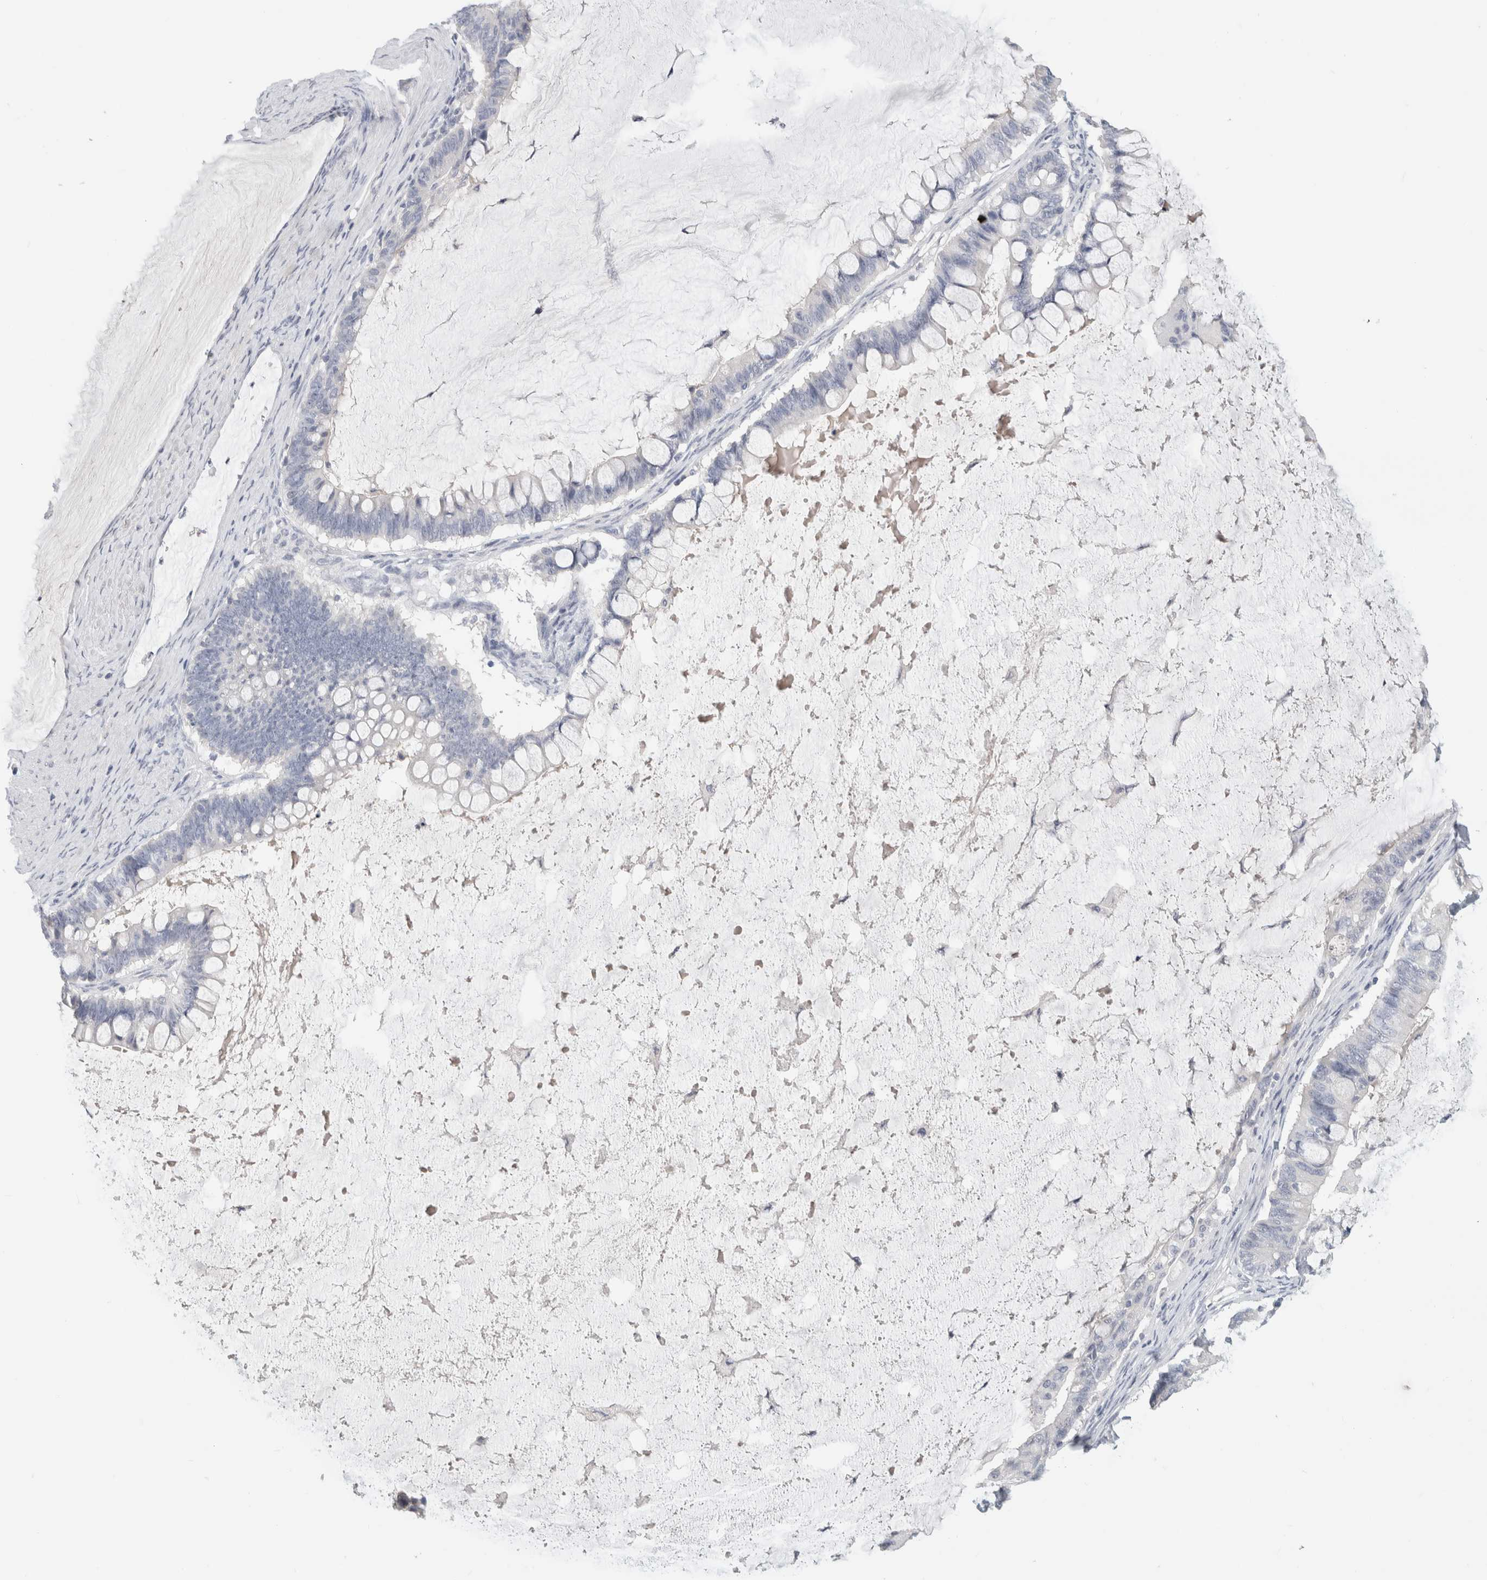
{"staining": {"intensity": "negative", "quantity": "none", "location": "none"}, "tissue": "ovarian cancer", "cell_type": "Tumor cells", "image_type": "cancer", "snomed": [{"axis": "morphology", "description": "Cystadenocarcinoma, mucinous, NOS"}, {"axis": "topography", "description": "Ovary"}], "caption": "Ovarian mucinous cystadenocarcinoma was stained to show a protein in brown. There is no significant positivity in tumor cells.", "gene": "BCAN", "patient": {"sex": "female", "age": 61}}